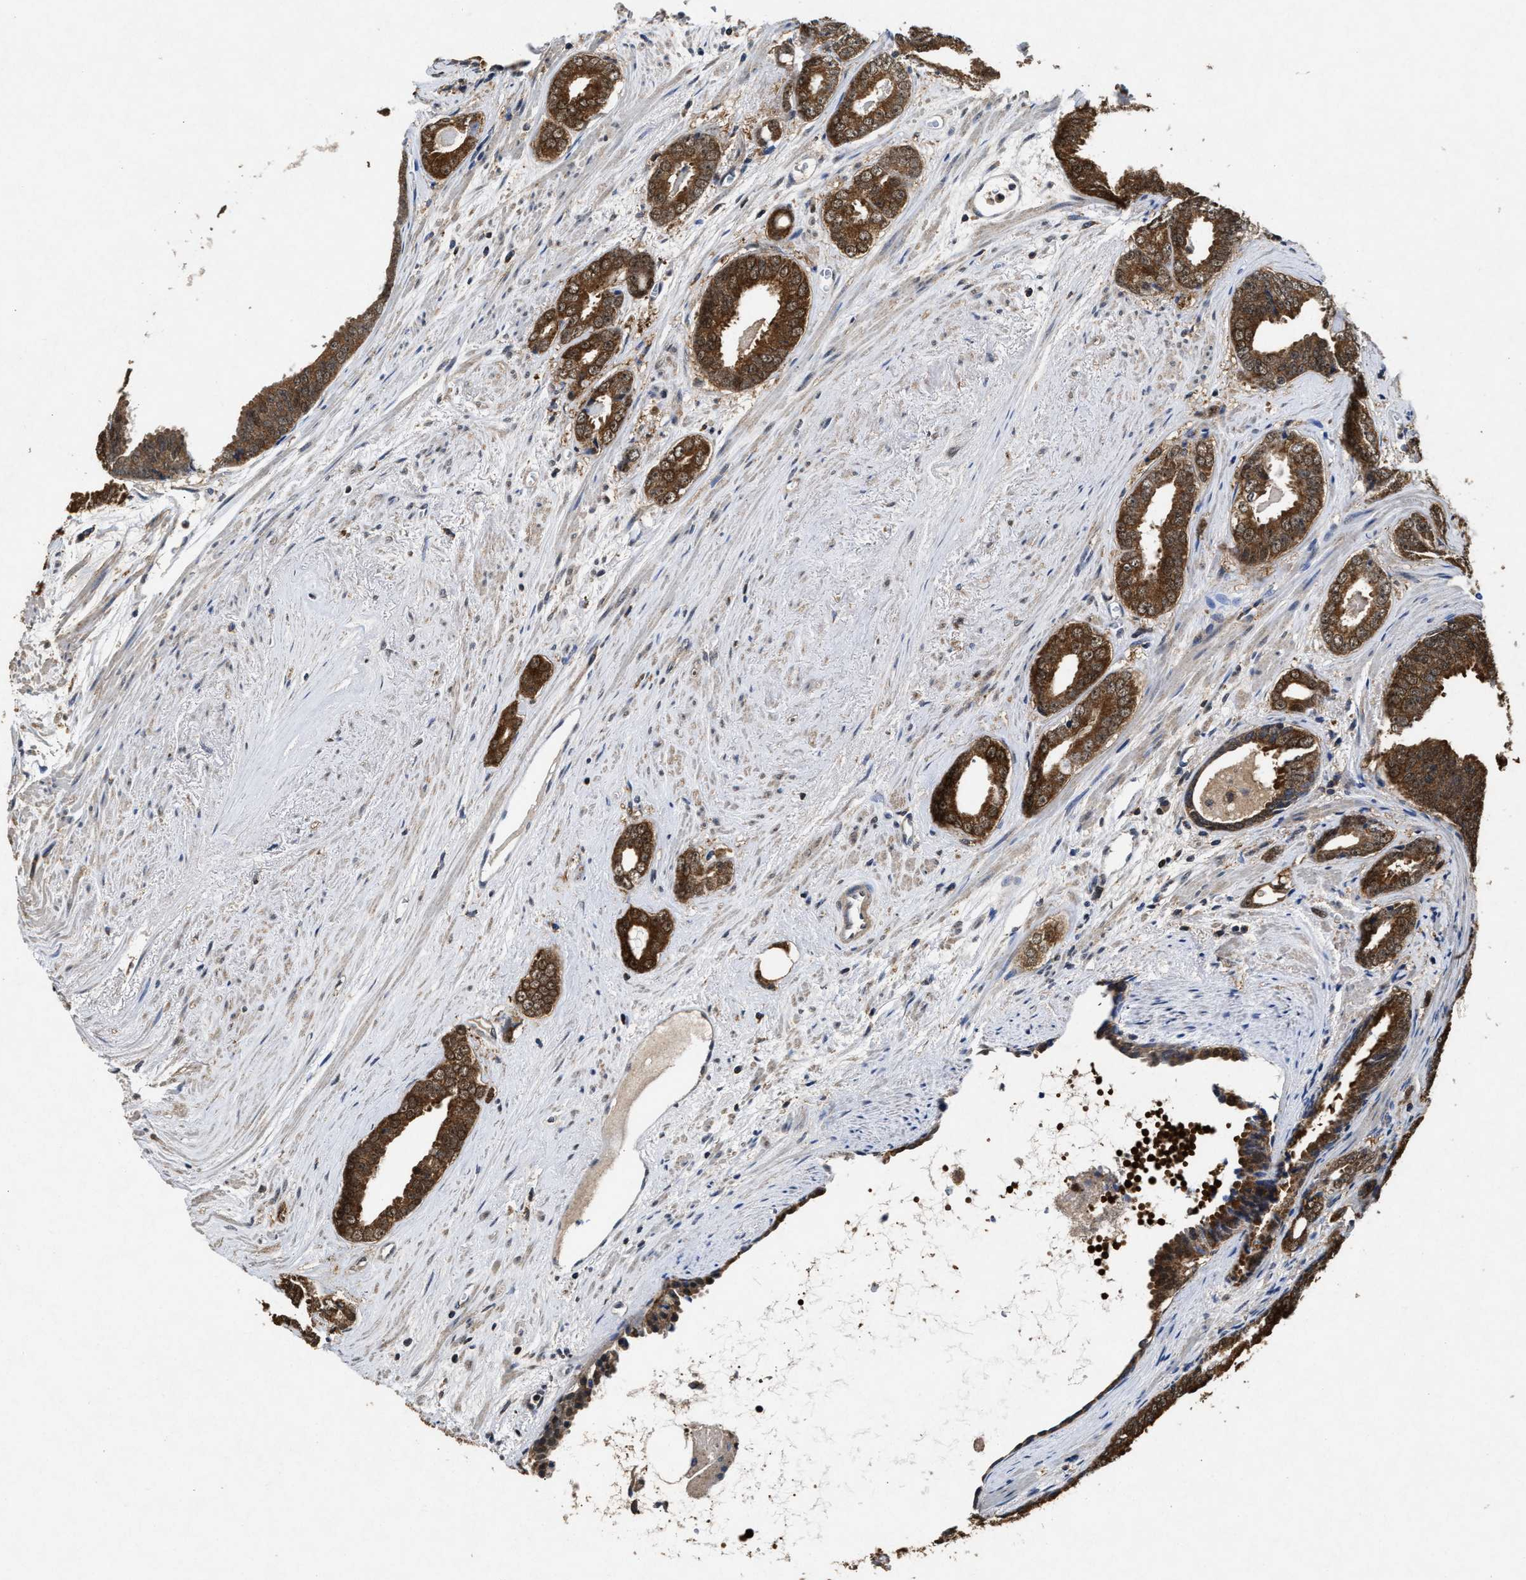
{"staining": {"intensity": "strong", "quantity": ">75%", "location": "cytoplasmic/membranous"}, "tissue": "prostate cancer", "cell_type": "Tumor cells", "image_type": "cancer", "snomed": [{"axis": "morphology", "description": "Adenocarcinoma, Medium grade"}, {"axis": "topography", "description": "Prostate"}], "caption": "Immunohistochemical staining of human prostate cancer (adenocarcinoma (medium-grade)) shows strong cytoplasmic/membranous protein staining in about >75% of tumor cells.", "gene": "ACAT2", "patient": {"sex": "male", "age": 79}}